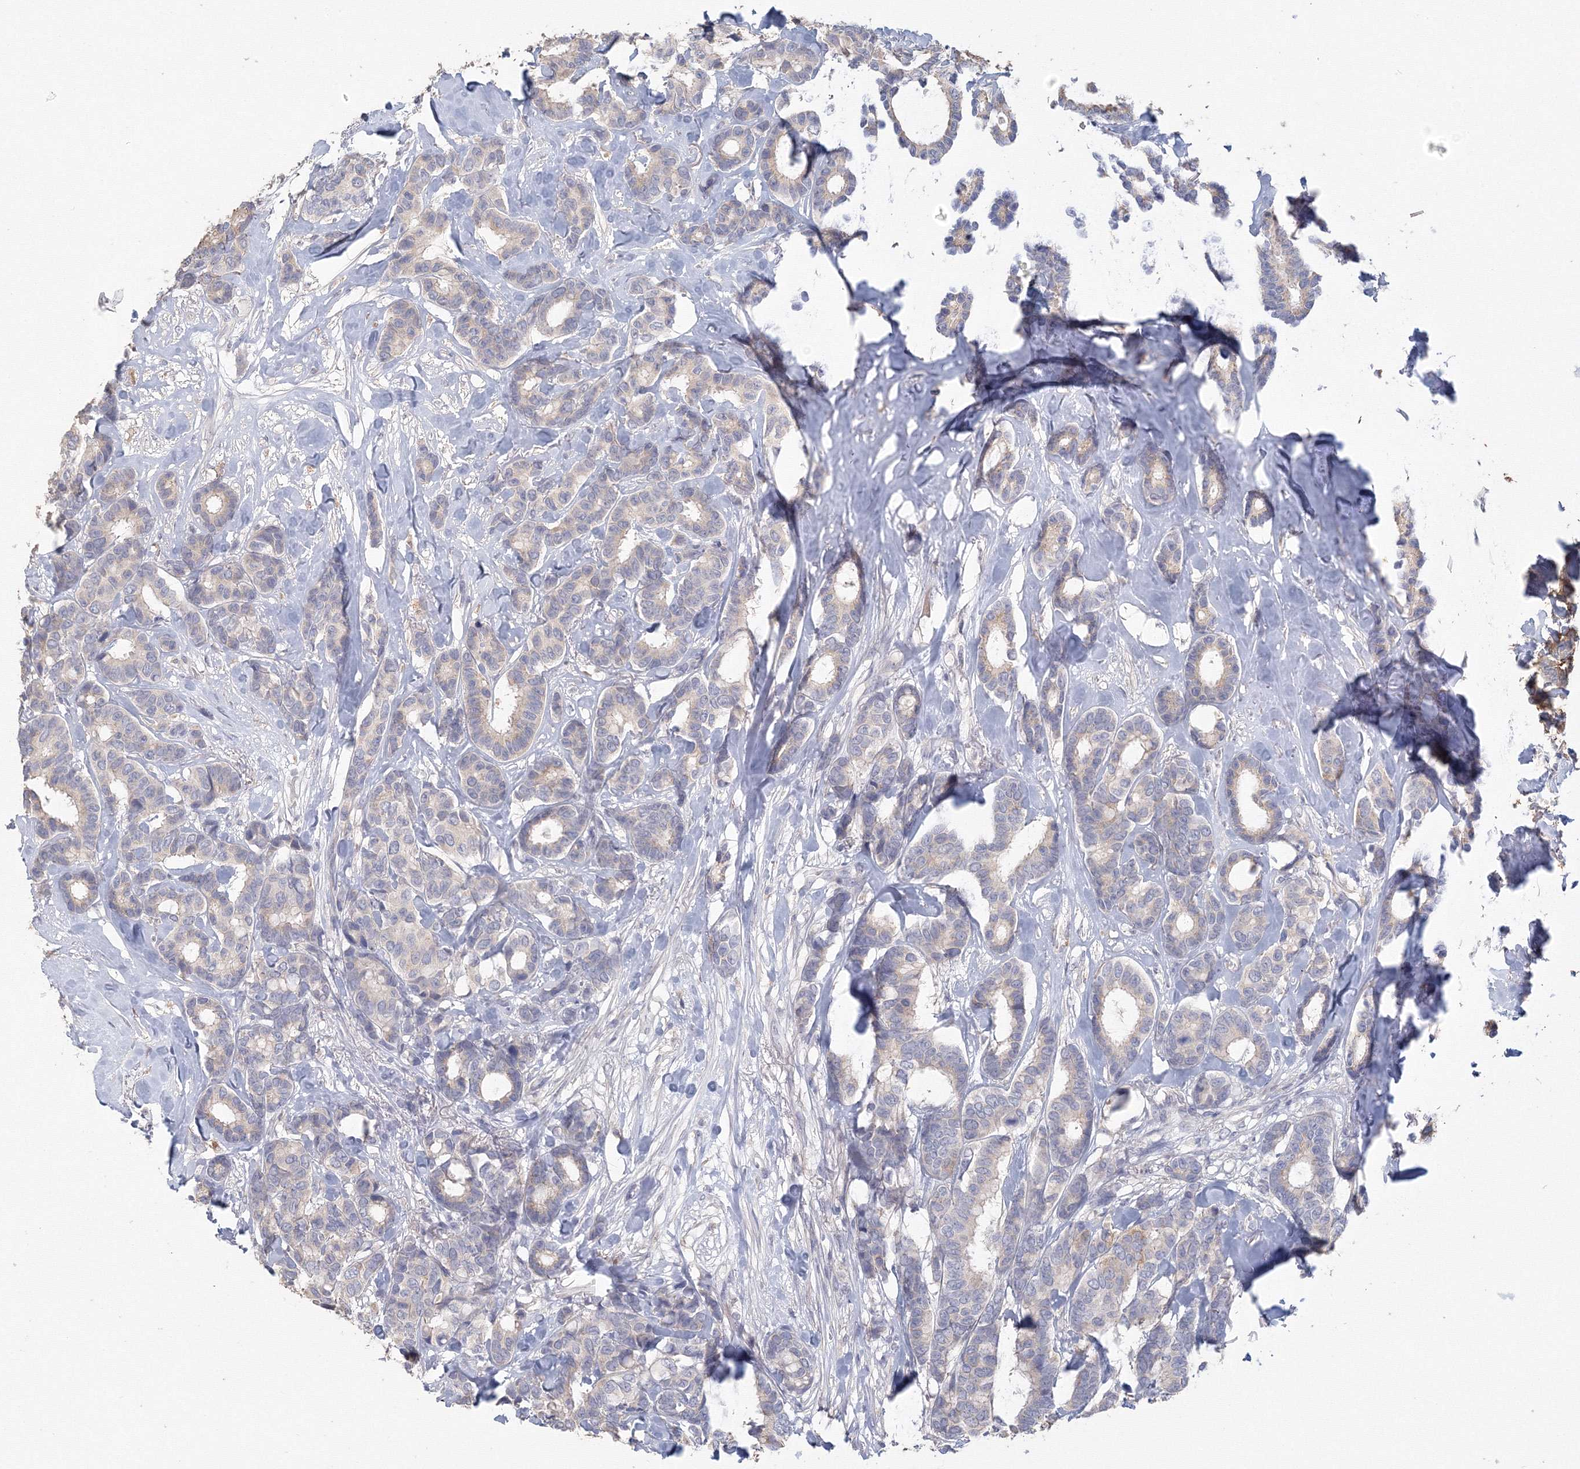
{"staining": {"intensity": "negative", "quantity": "none", "location": "none"}, "tissue": "breast cancer", "cell_type": "Tumor cells", "image_type": "cancer", "snomed": [{"axis": "morphology", "description": "Duct carcinoma"}, {"axis": "topography", "description": "Breast"}], "caption": "High power microscopy image of an immunohistochemistry image of breast intraductal carcinoma, revealing no significant positivity in tumor cells.", "gene": "TACC2", "patient": {"sex": "female", "age": 87}}